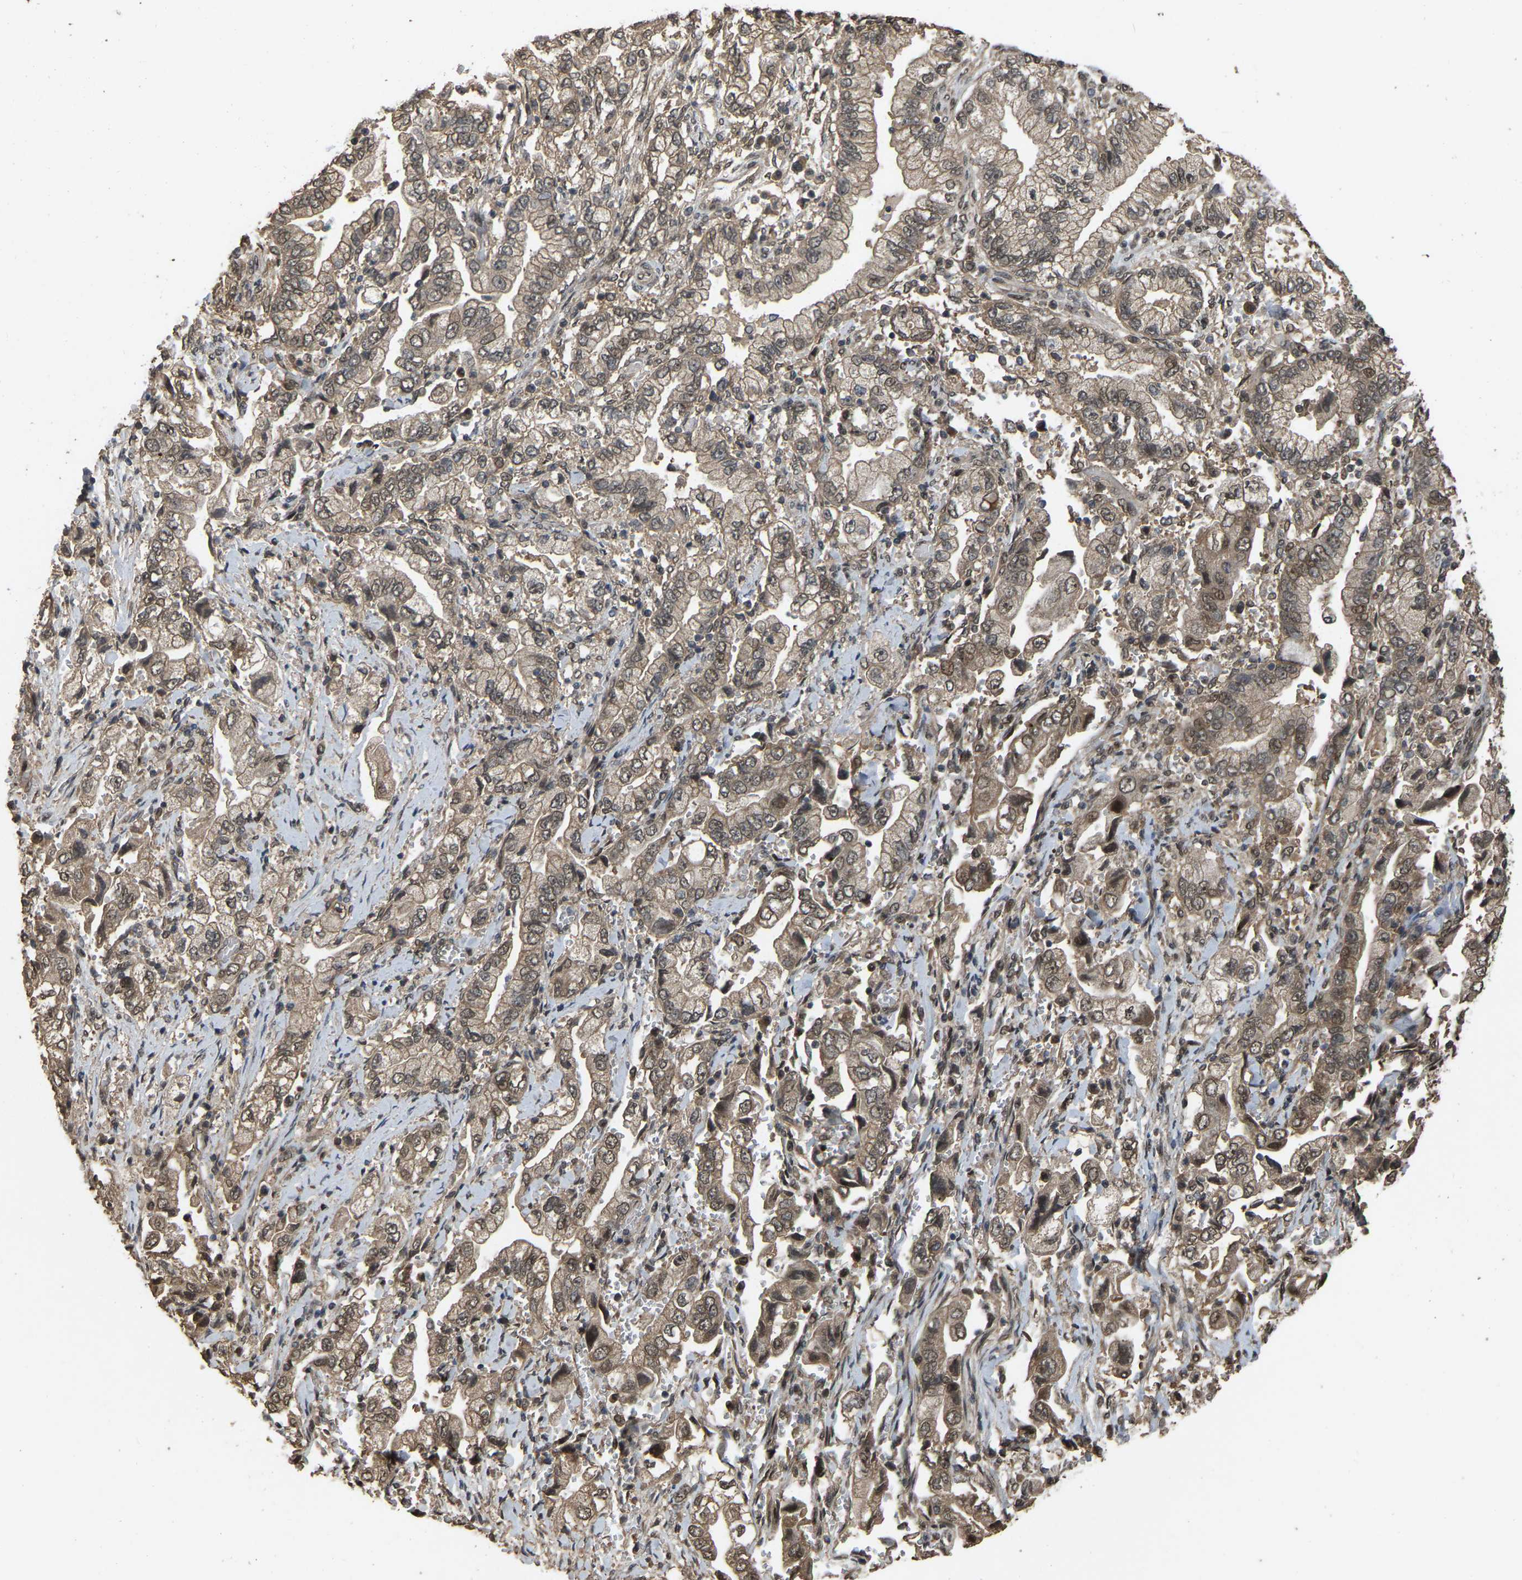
{"staining": {"intensity": "weak", "quantity": ">75%", "location": "cytoplasmic/membranous"}, "tissue": "stomach cancer", "cell_type": "Tumor cells", "image_type": "cancer", "snomed": [{"axis": "morphology", "description": "Normal tissue, NOS"}, {"axis": "morphology", "description": "Adenocarcinoma, NOS"}, {"axis": "topography", "description": "Stomach"}], "caption": "This is a photomicrograph of immunohistochemistry (IHC) staining of stomach adenocarcinoma, which shows weak expression in the cytoplasmic/membranous of tumor cells.", "gene": "ARHGAP23", "patient": {"sex": "male", "age": 62}}